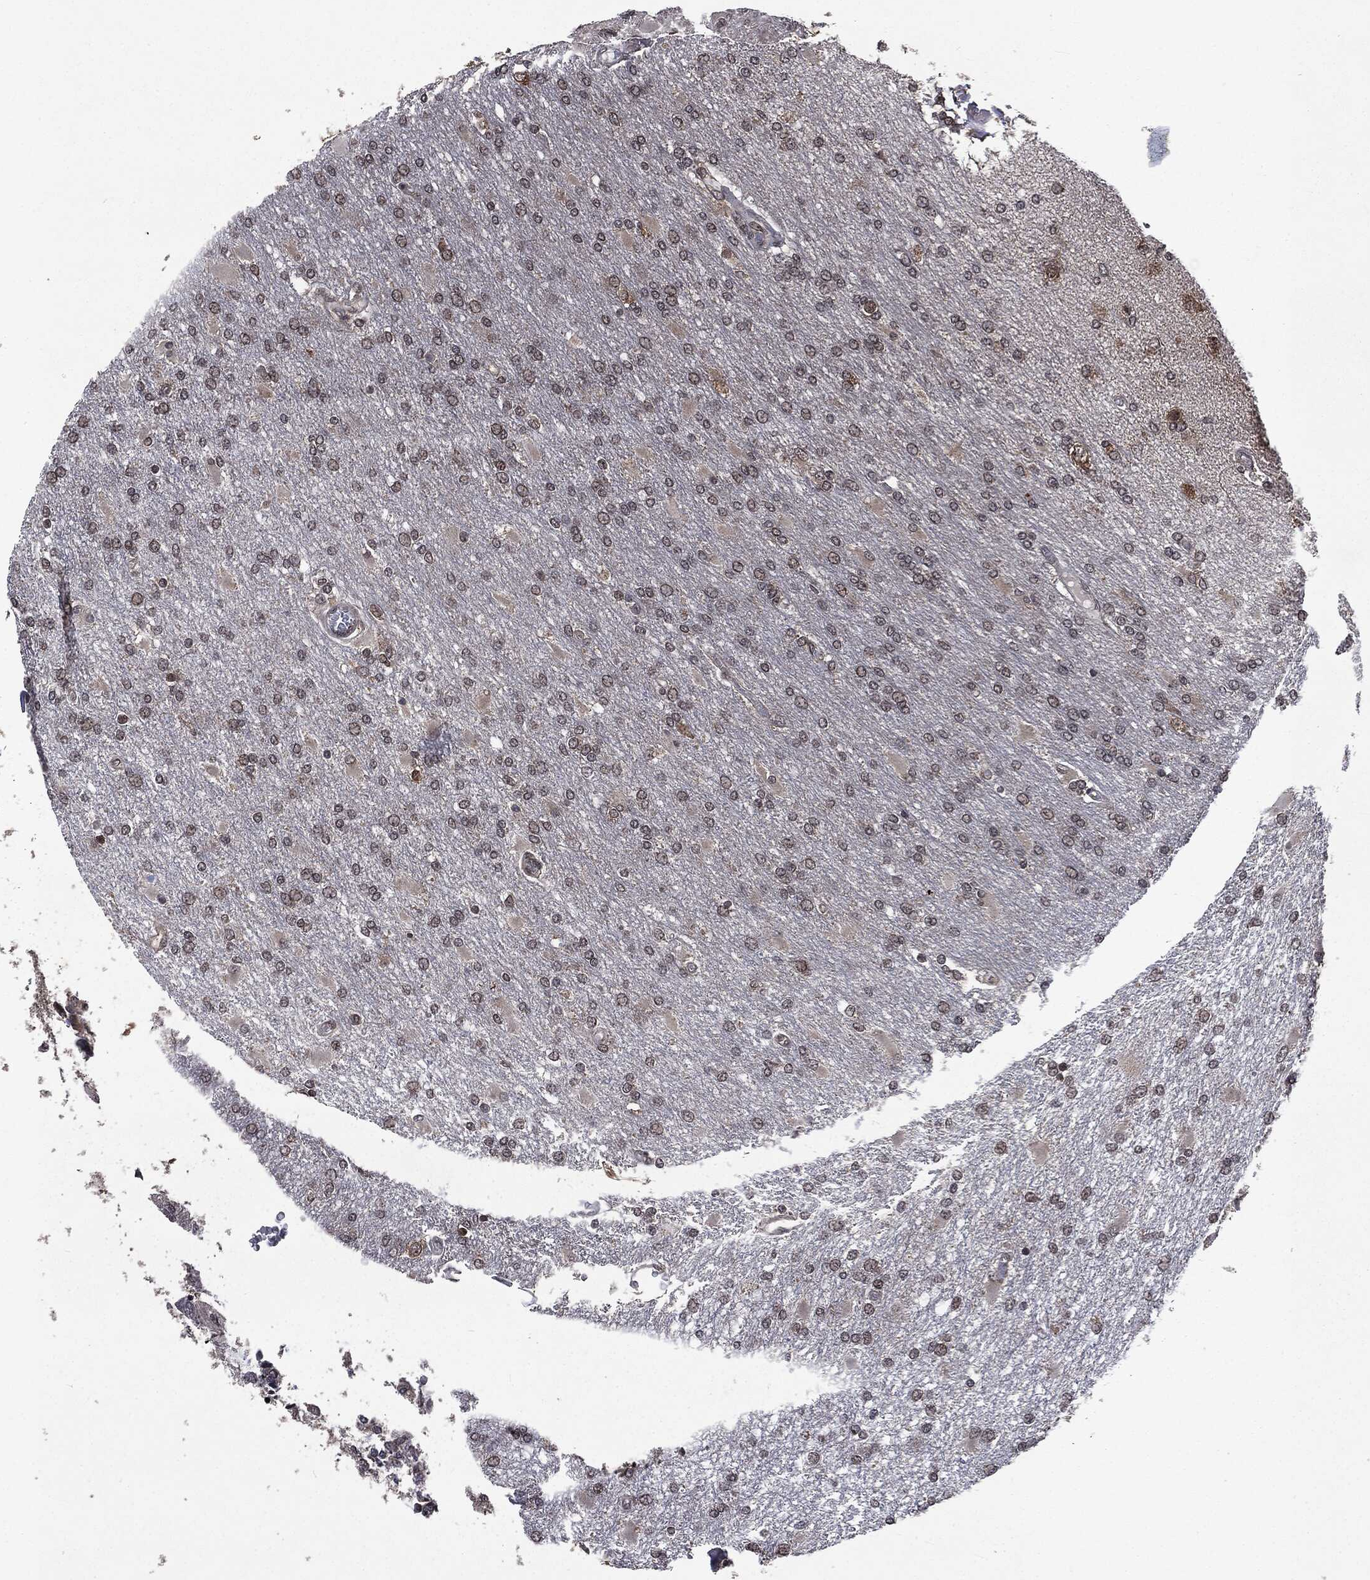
{"staining": {"intensity": "negative", "quantity": "none", "location": "none"}, "tissue": "glioma", "cell_type": "Tumor cells", "image_type": "cancer", "snomed": [{"axis": "morphology", "description": "Glioma, malignant, High grade"}, {"axis": "topography", "description": "Cerebral cortex"}], "caption": "Glioma was stained to show a protein in brown. There is no significant expression in tumor cells.", "gene": "STAU2", "patient": {"sex": "male", "age": 79}}